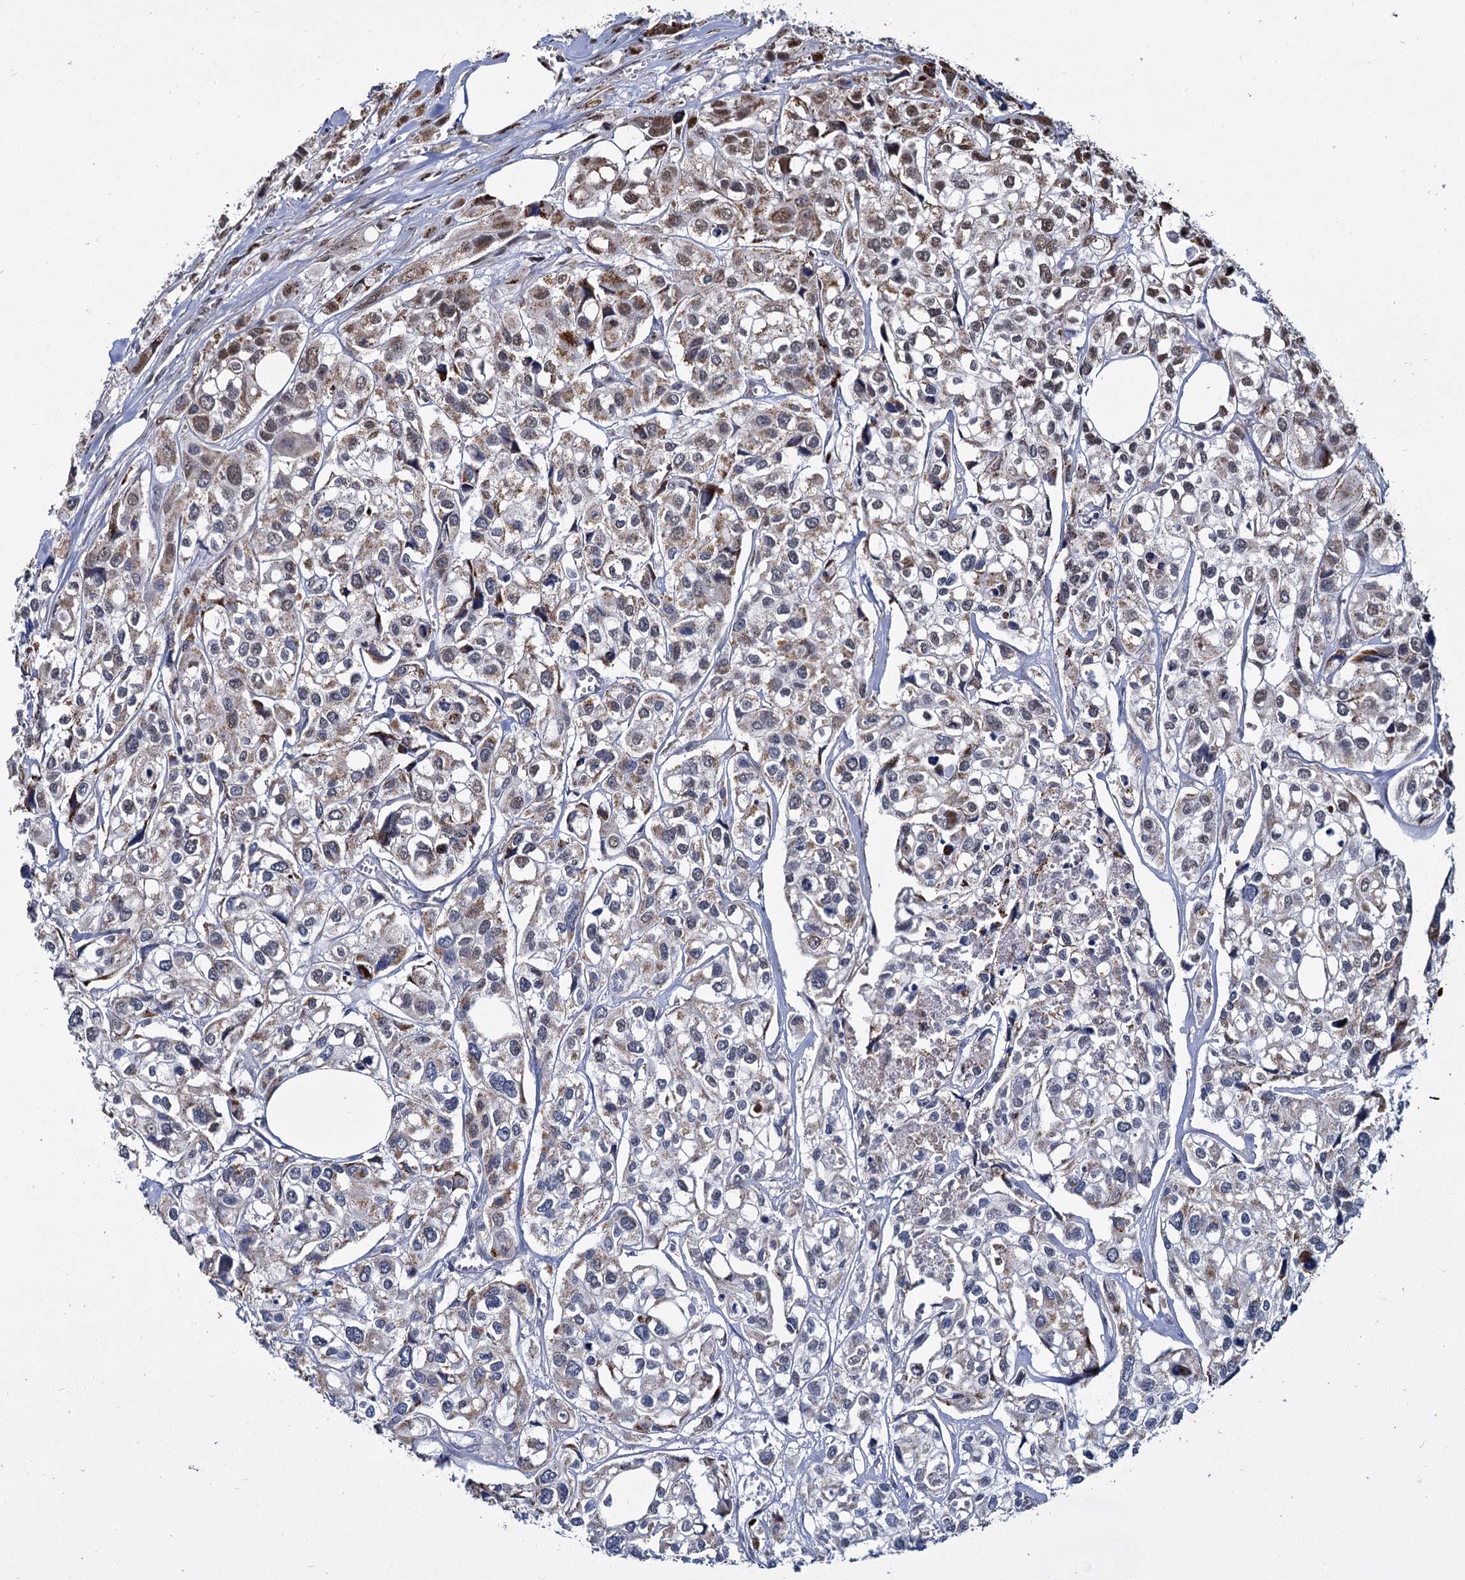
{"staining": {"intensity": "moderate", "quantity": "<25%", "location": "cytoplasmic/membranous"}, "tissue": "urothelial cancer", "cell_type": "Tumor cells", "image_type": "cancer", "snomed": [{"axis": "morphology", "description": "Urothelial carcinoma, High grade"}, {"axis": "topography", "description": "Urinary bladder"}], "caption": "Urothelial carcinoma (high-grade) stained with a brown dye shows moderate cytoplasmic/membranous positive expression in about <25% of tumor cells.", "gene": "RPUSD4", "patient": {"sex": "male", "age": 67}}